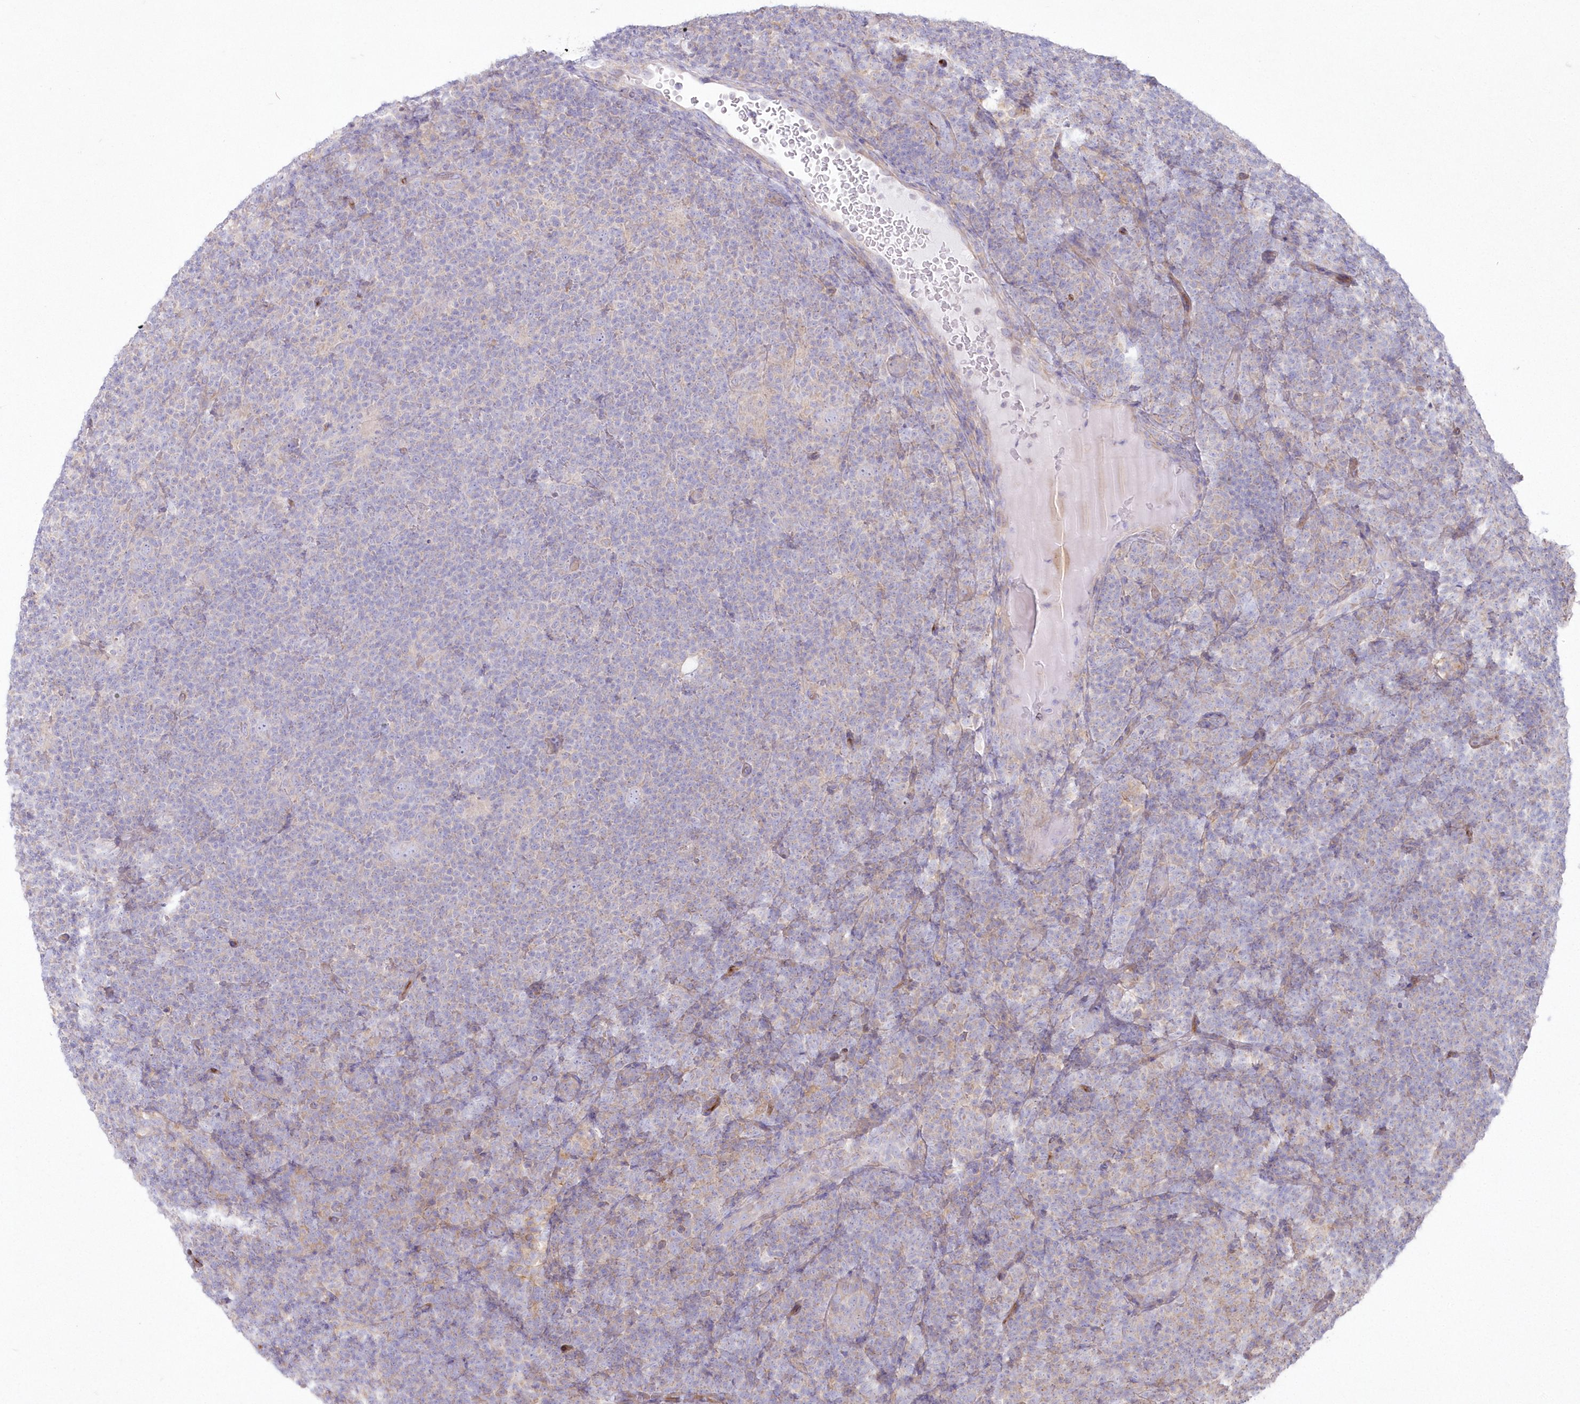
{"staining": {"intensity": "negative", "quantity": "none", "location": "none"}, "tissue": "lymphoma", "cell_type": "Tumor cells", "image_type": "cancer", "snomed": [{"axis": "morphology", "description": "Hodgkin's disease, NOS"}, {"axis": "topography", "description": "Lymph node"}], "caption": "Immunohistochemistry (IHC) of Hodgkin's disease displays no expression in tumor cells. Nuclei are stained in blue.", "gene": "ZNF843", "patient": {"sex": "female", "age": 57}}